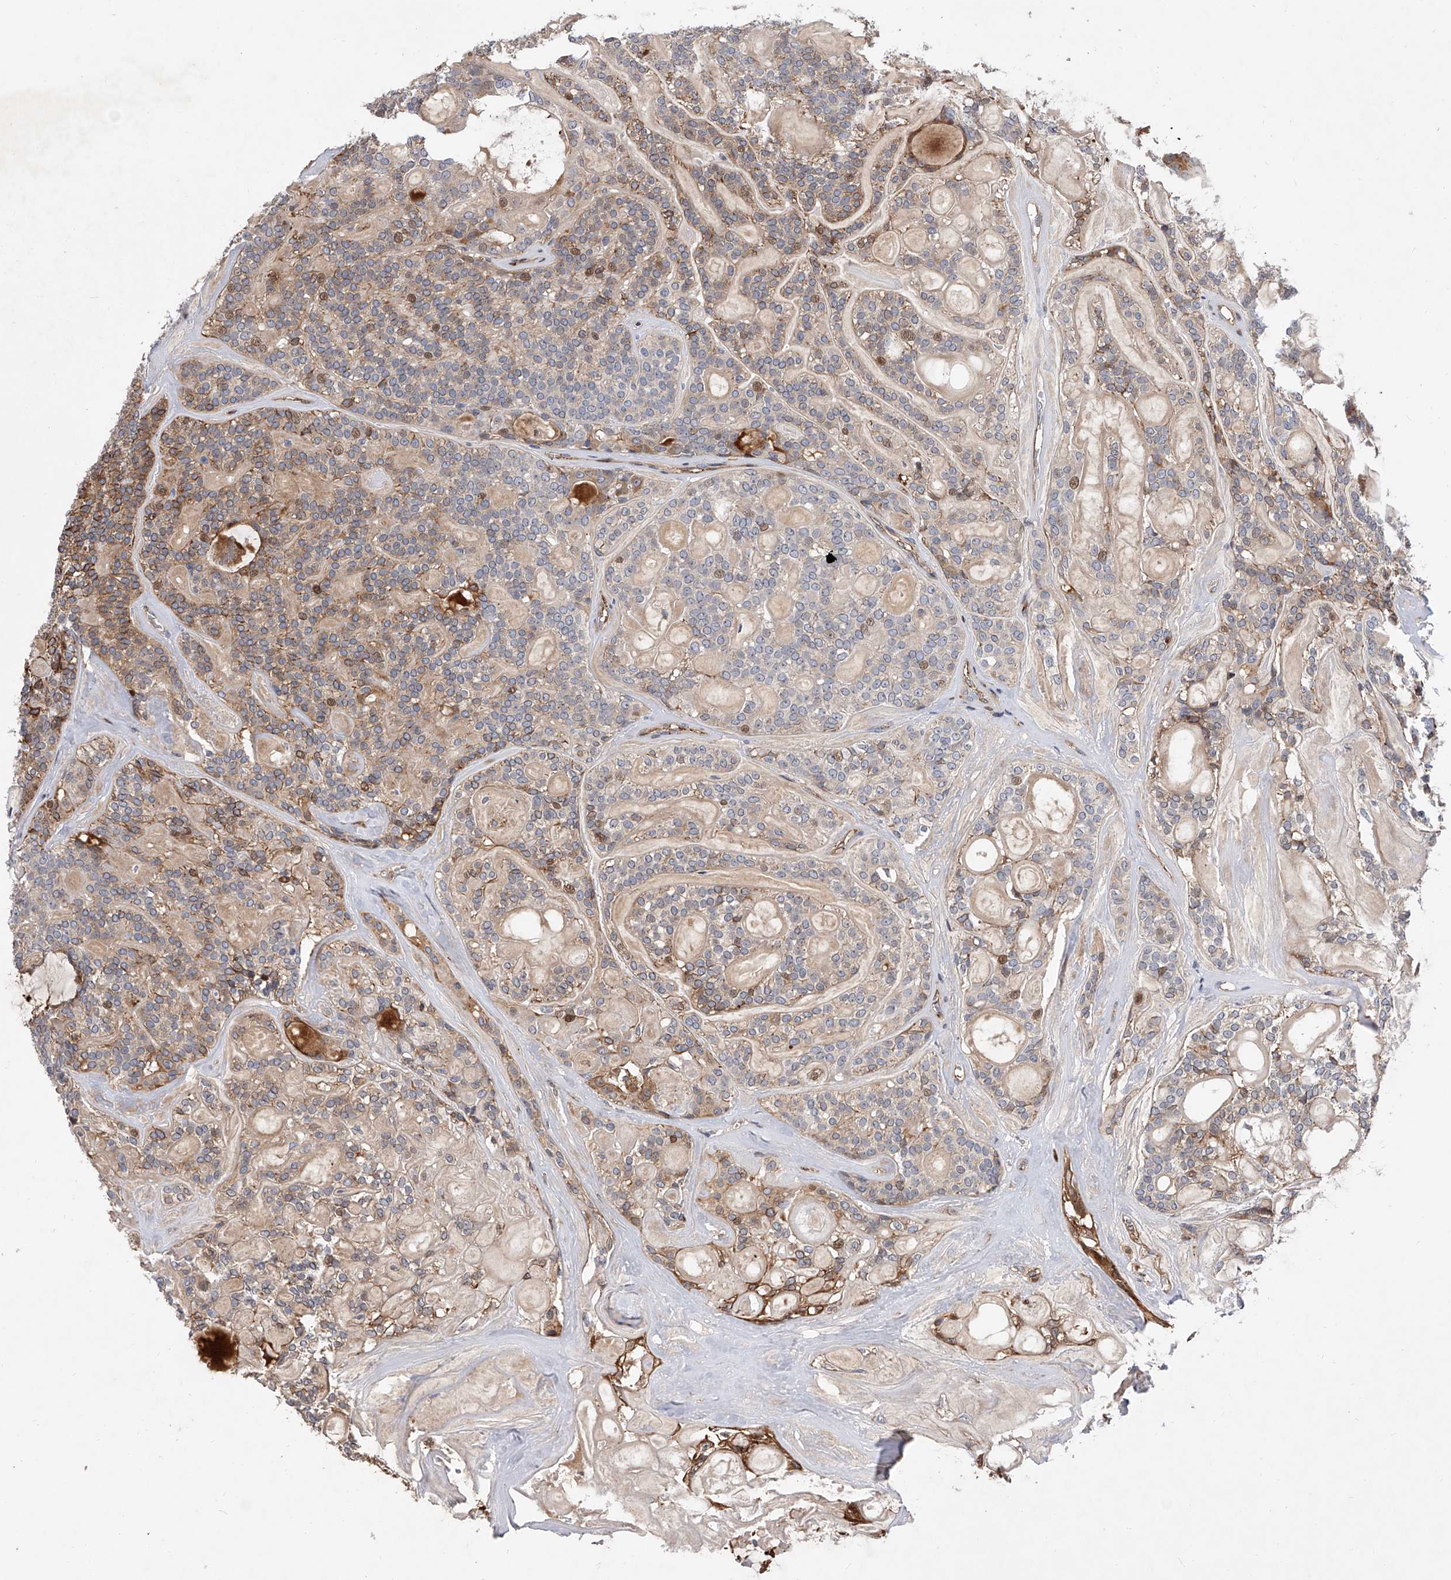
{"staining": {"intensity": "moderate", "quantity": "<25%", "location": "cytoplasmic/membranous,nuclear"}, "tissue": "head and neck cancer", "cell_type": "Tumor cells", "image_type": "cancer", "snomed": [{"axis": "morphology", "description": "Adenocarcinoma, NOS"}, {"axis": "topography", "description": "Head-Neck"}], "caption": "Head and neck cancer stained for a protein (brown) demonstrates moderate cytoplasmic/membranous and nuclear positive positivity in about <25% of tumor cells.", "gene": "PDSS2", "patient": {"sex": "male", "age": 66}}